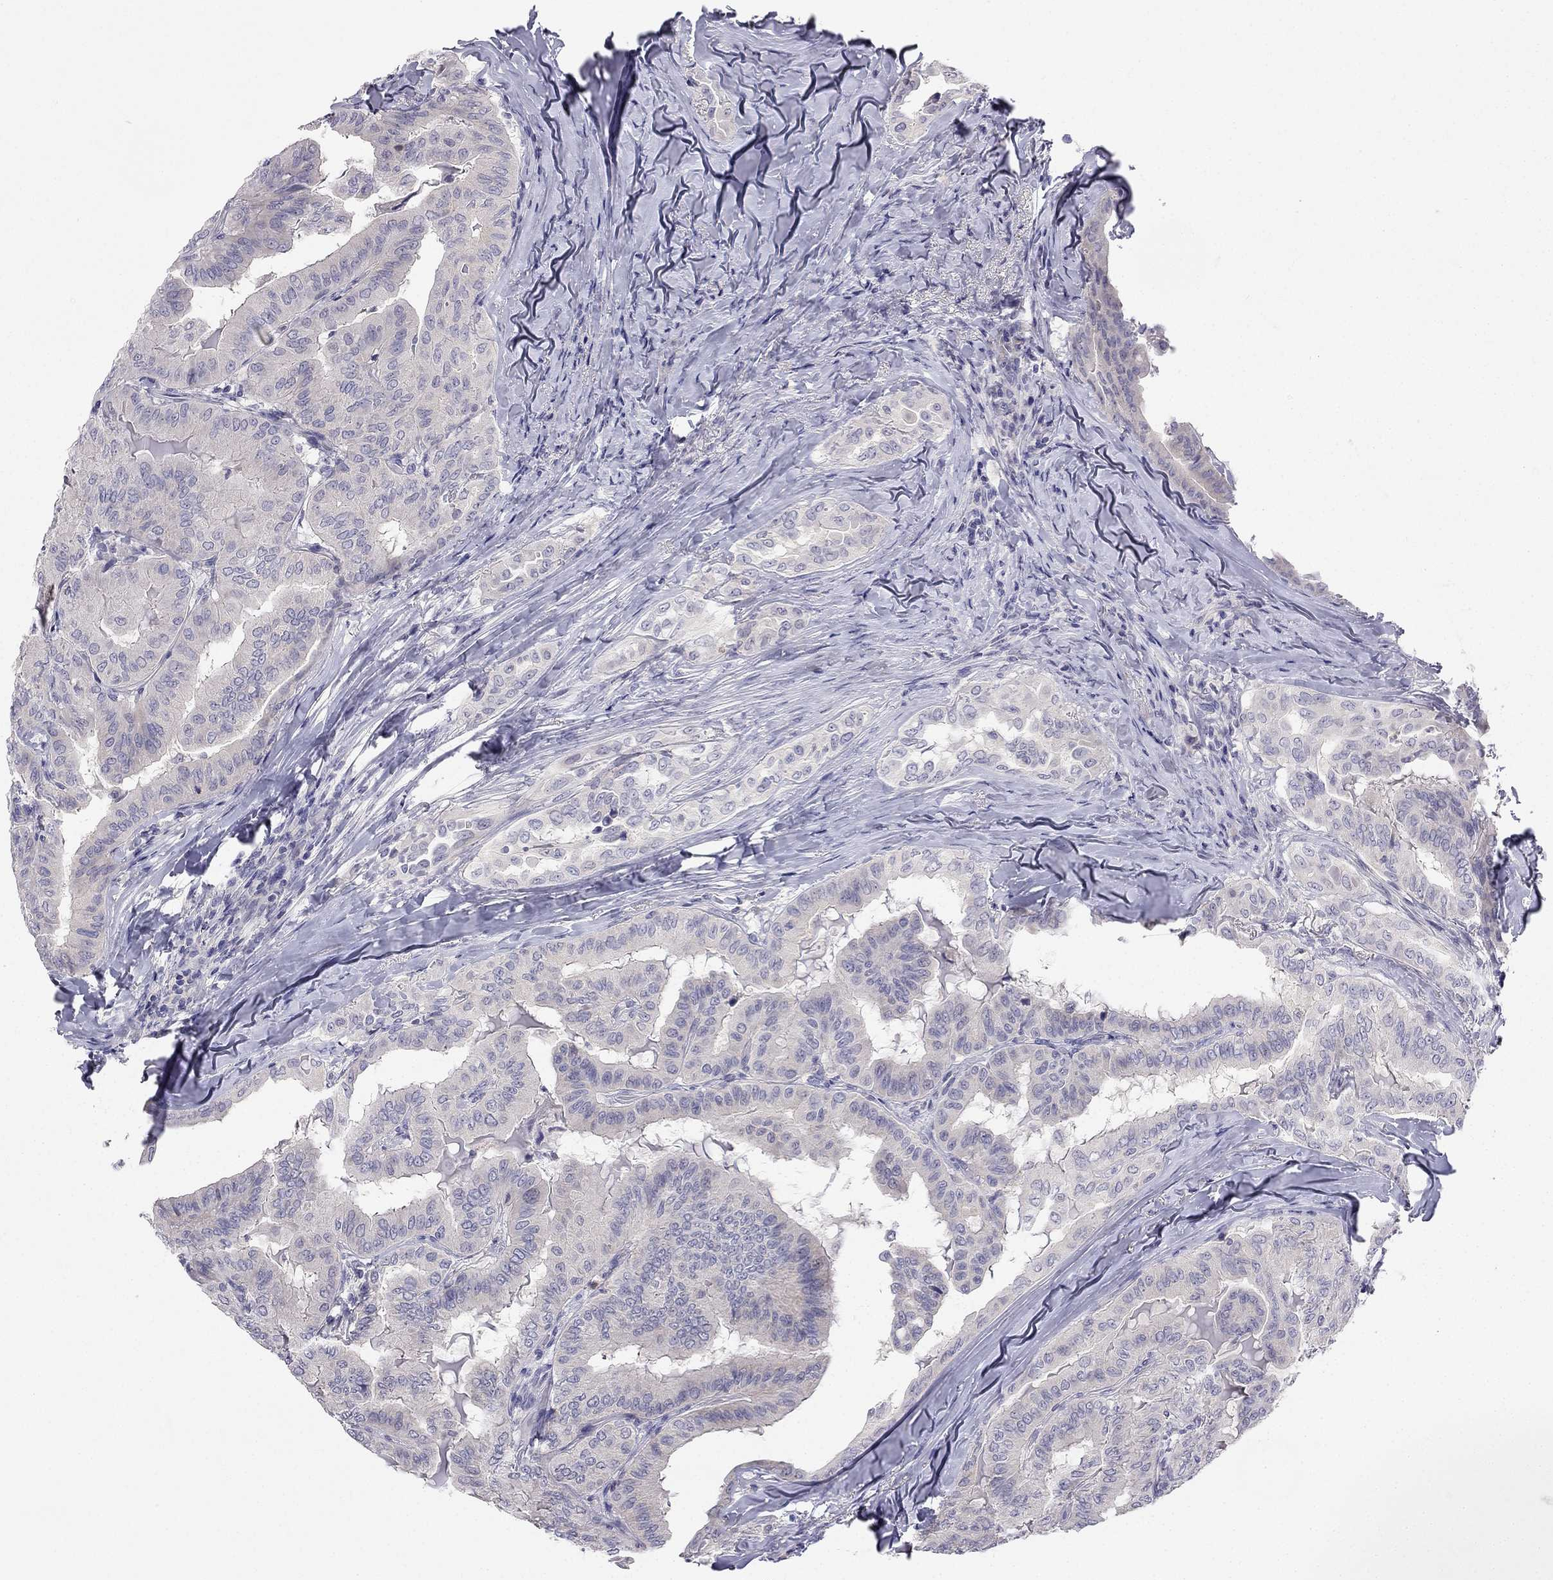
{"staining": {"intensity": "negative", "quantity": "none", "location": "none"}, "tissue": "thyroid cancer", "cell_type": "Tumor cells", "image_type": "cancer", "snomed": [{"axis": "morphology", "description": "Papillary adenocarcinoma, NOS"}, {"axis": "topography", "description": "Thyroid gland"}], "caption": "An immunohistochemistry (IHC) histopathology image of thyroid cancer (papillary adenocarcinoma) is shown. There is no staining in tumor cells of thyroid cancer (papillary adenocarcinoma). The staining is performed using DAB (3,3'-diaminobenzidine) brown chromogen with nuclei counter-stained in using hematoxylin.", "gene": "C16orf89", "patient": {"sex": "female", "age": 68}}